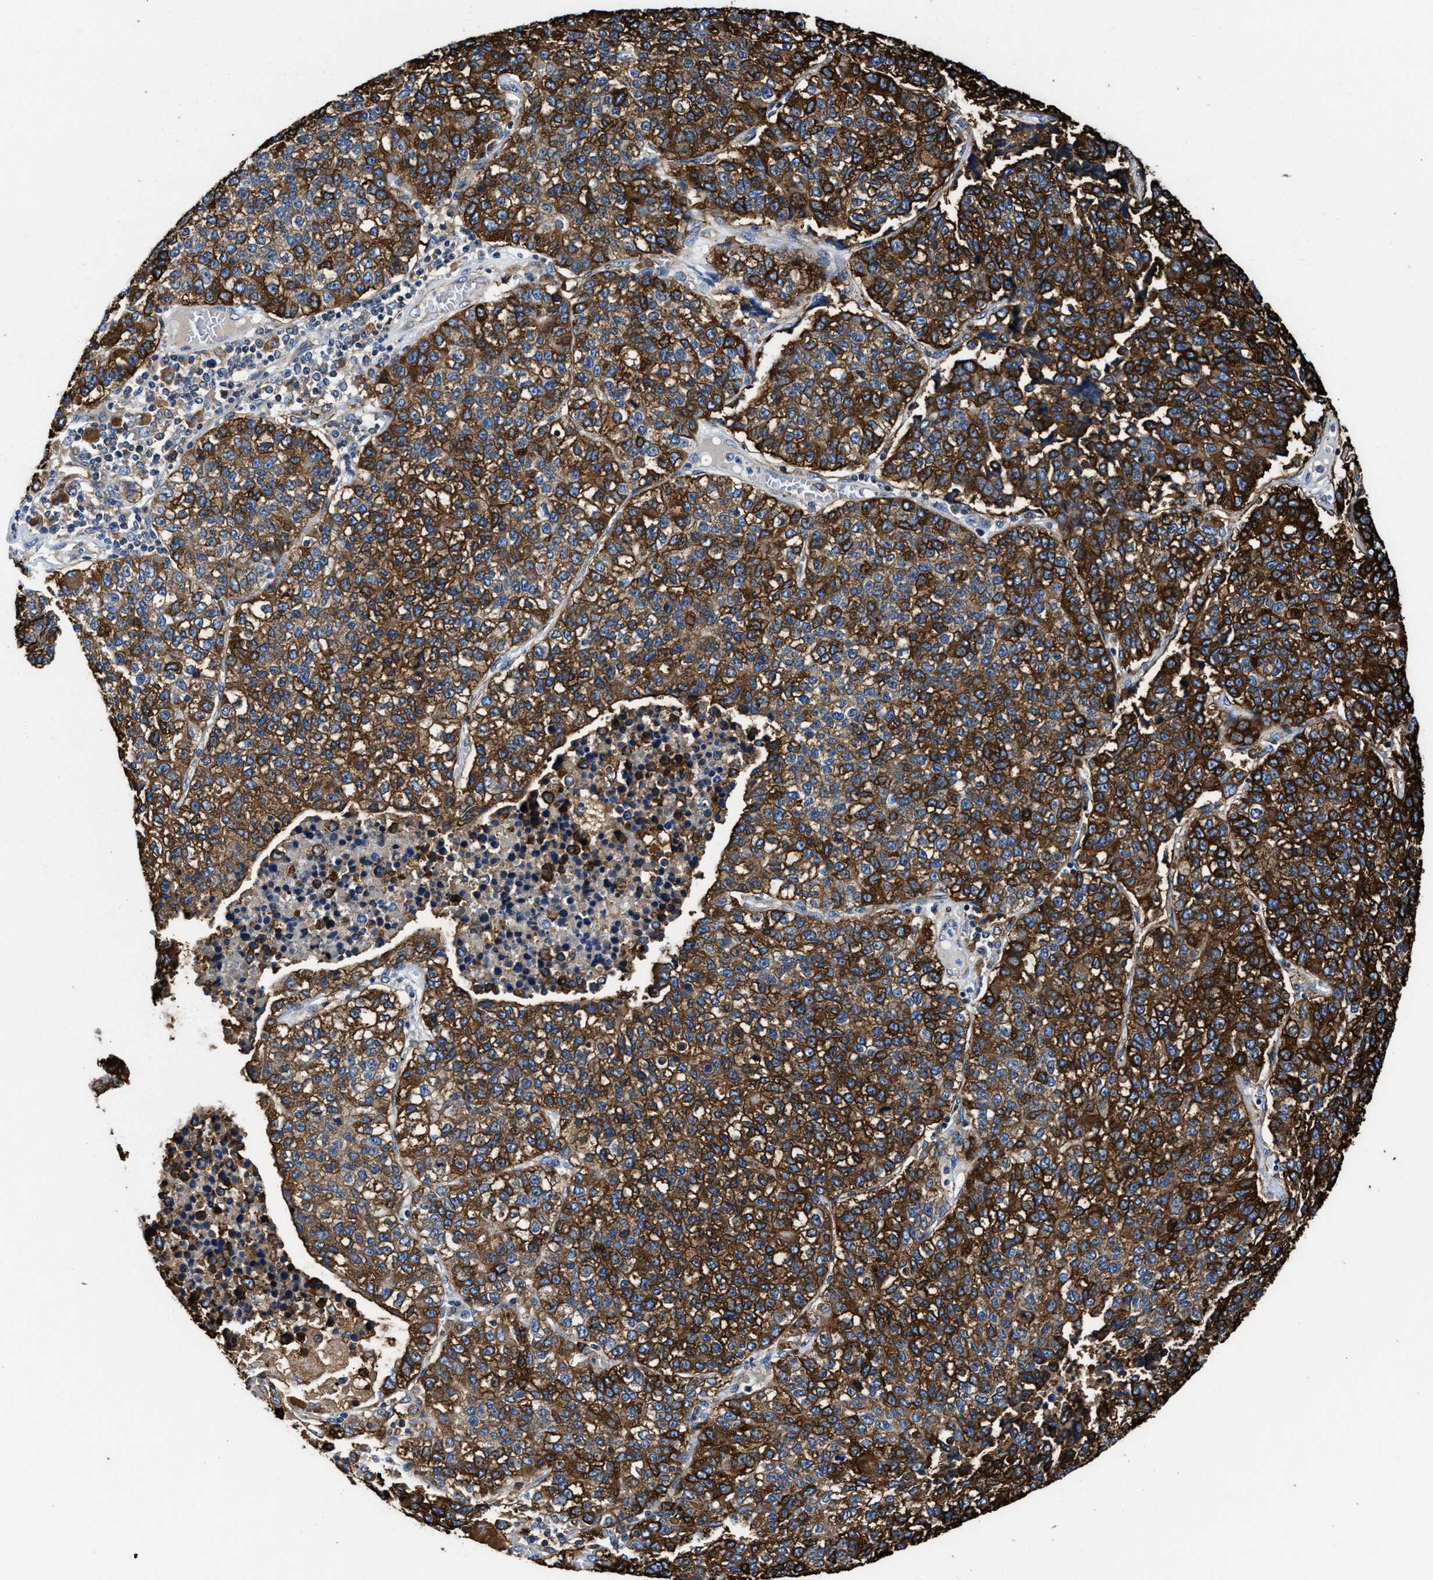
{"staining": {"intensity": "strong", "quantity": ">75%", "location": "cytoplasmic/membranous"}, "tissue": "lung cancer", "cell_type": "Tumor cells", "image_type": "cancer", "snomed": [{"axis": "morphology", "description": "Adenocarcinoma, NOS"}, {"axis": "topography", "description": "Lung"}], "caption": "A brown stain labels strong cytoplasmic/membranous expression of a protein in human lung cancer (adenocarcinoma) tumor cells.", "gene": "PPP1R9B", "patient": {"sex": "male", "age": 49}}